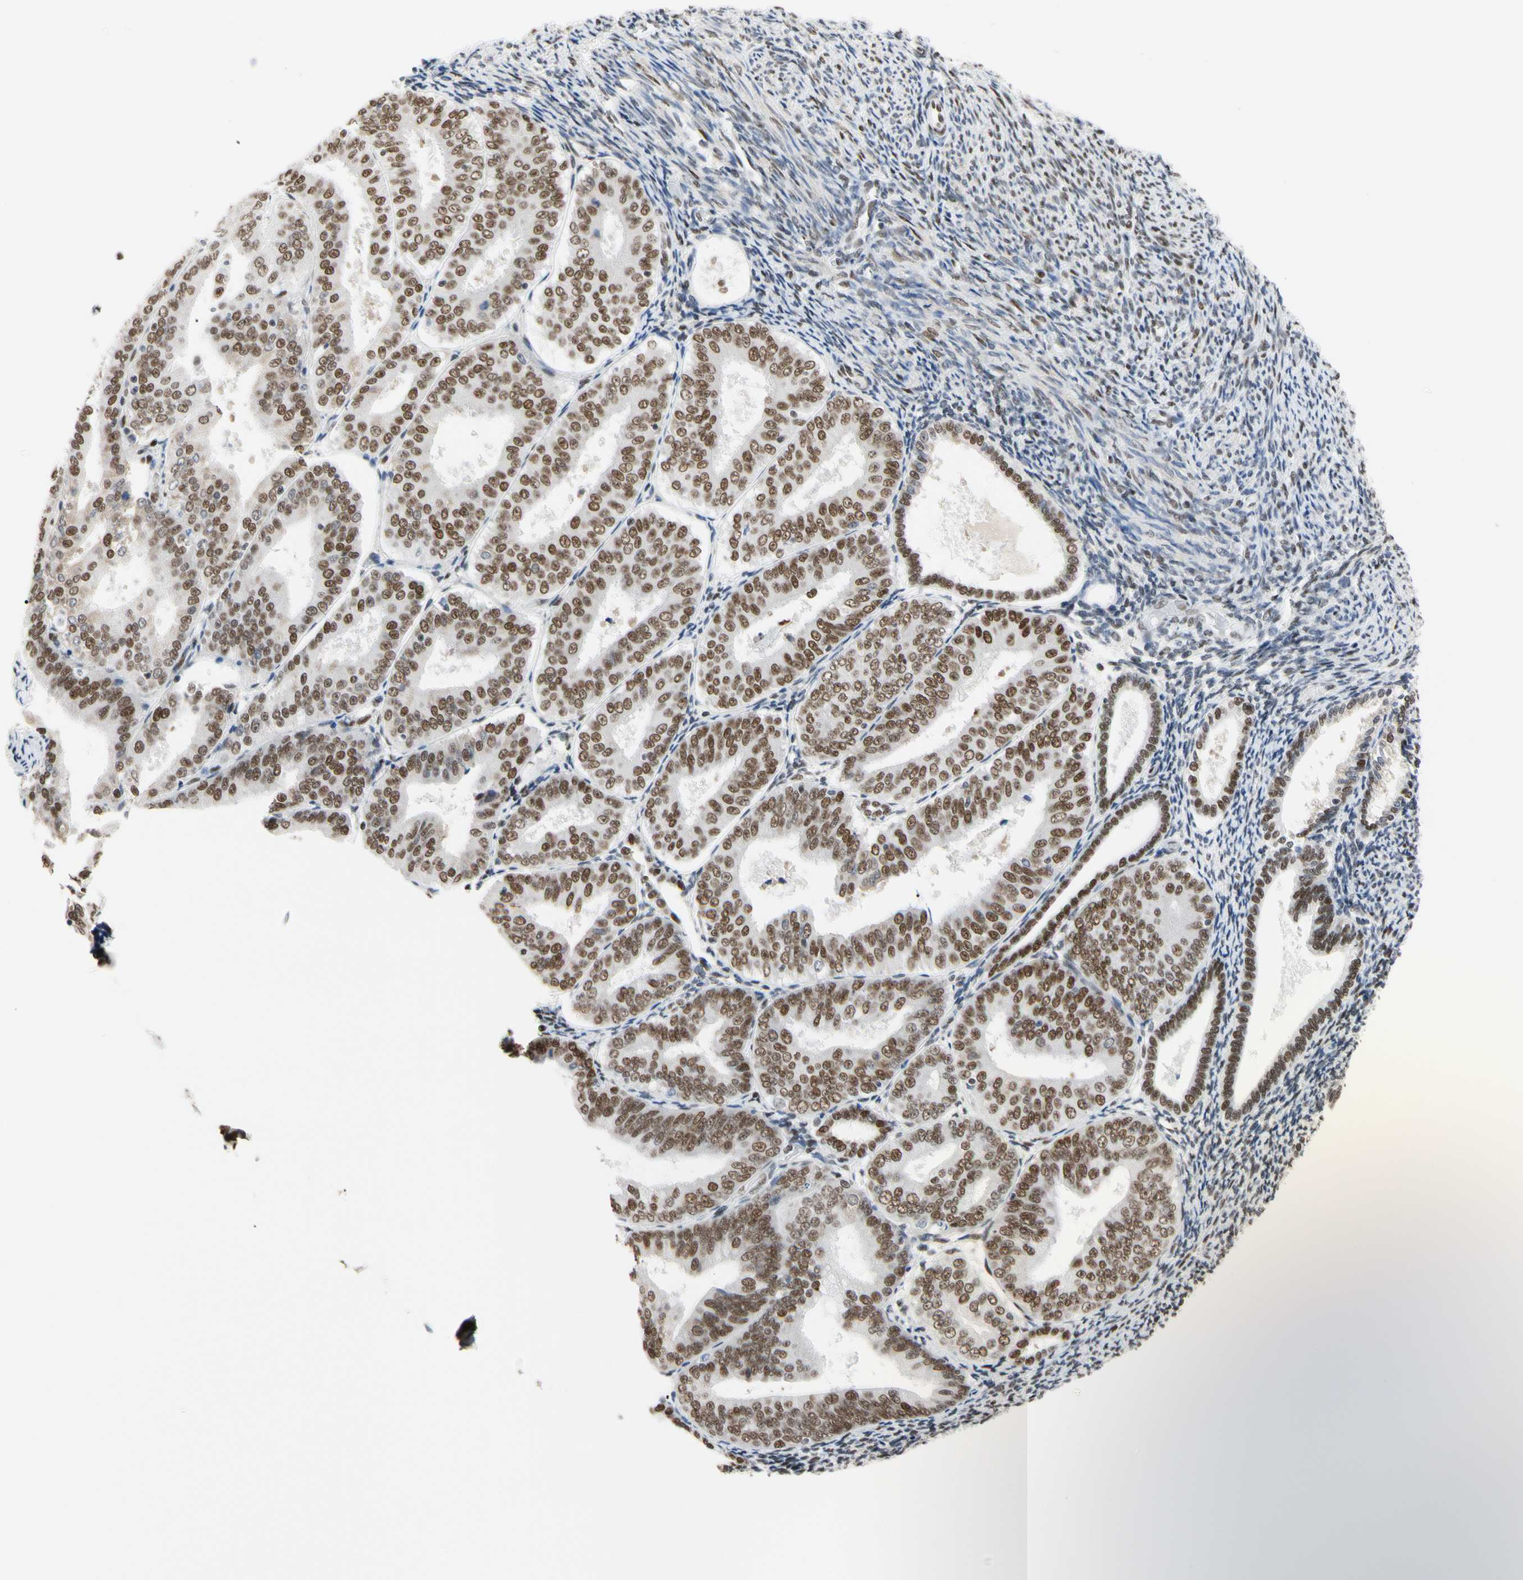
{"staining": {"intensity": "moderate", "quantity": ">75%", "location": "nuclear"}, "tissue": "endometrial cancer", "cell_type": "Tumor cells", "image_type": "cancer", "snomed": [{"axis": "morphology", "description": "Adenocarcinoma, NOS"}, {"axis": "topography", "description": "Endometrium"}], "caption": "Immunohistochemical staining of human endometrial cancer (adenocarcinoma) displays moderate nuclear protein expression in approximately >75% of tumor cells.", "gene": "FAM98B", "patient": {"sex": "female", "age": 63}}